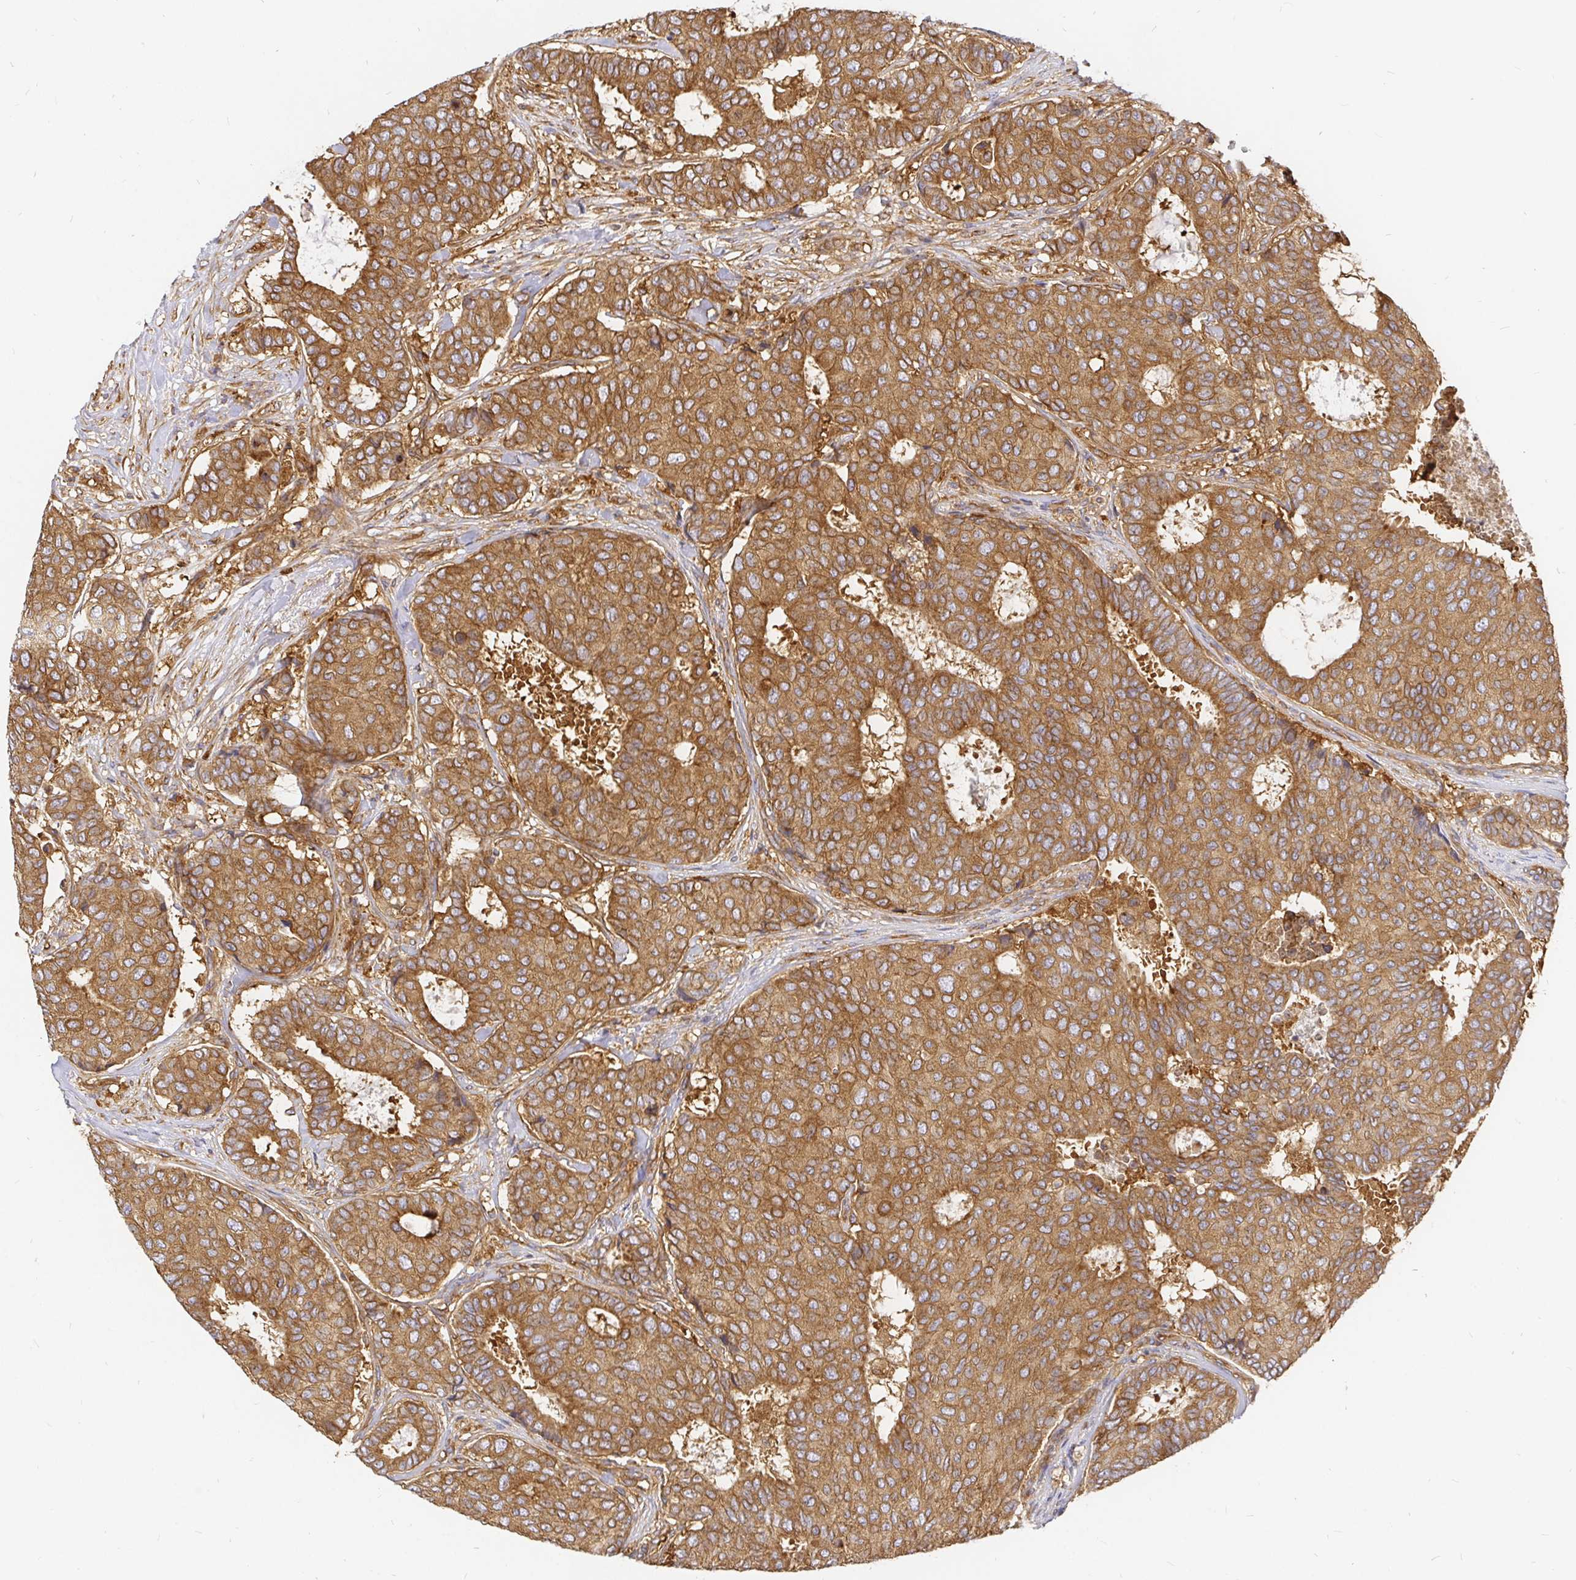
{"staining": {"intensity": "moderate", "quantity": ">75%", "location": "cytoplasmic/membranous"}, "tissue": "breast cancer", "cell_type": "Tumor cells", "image_type": "cancer", "snomed": [{"axis": "morphology", "description": "Duct carcinoma"}, {"axis": "topography", "description": "Breast"}], "caption": "About >75% of tumor cells in human breast intraductal carcinoma display moderate cytoplasmic/membranous protein expression as visualized by brown immunohistochemical staining.", "gene": "KIF5B", "patient": {"sex": "female", "age": 75}}